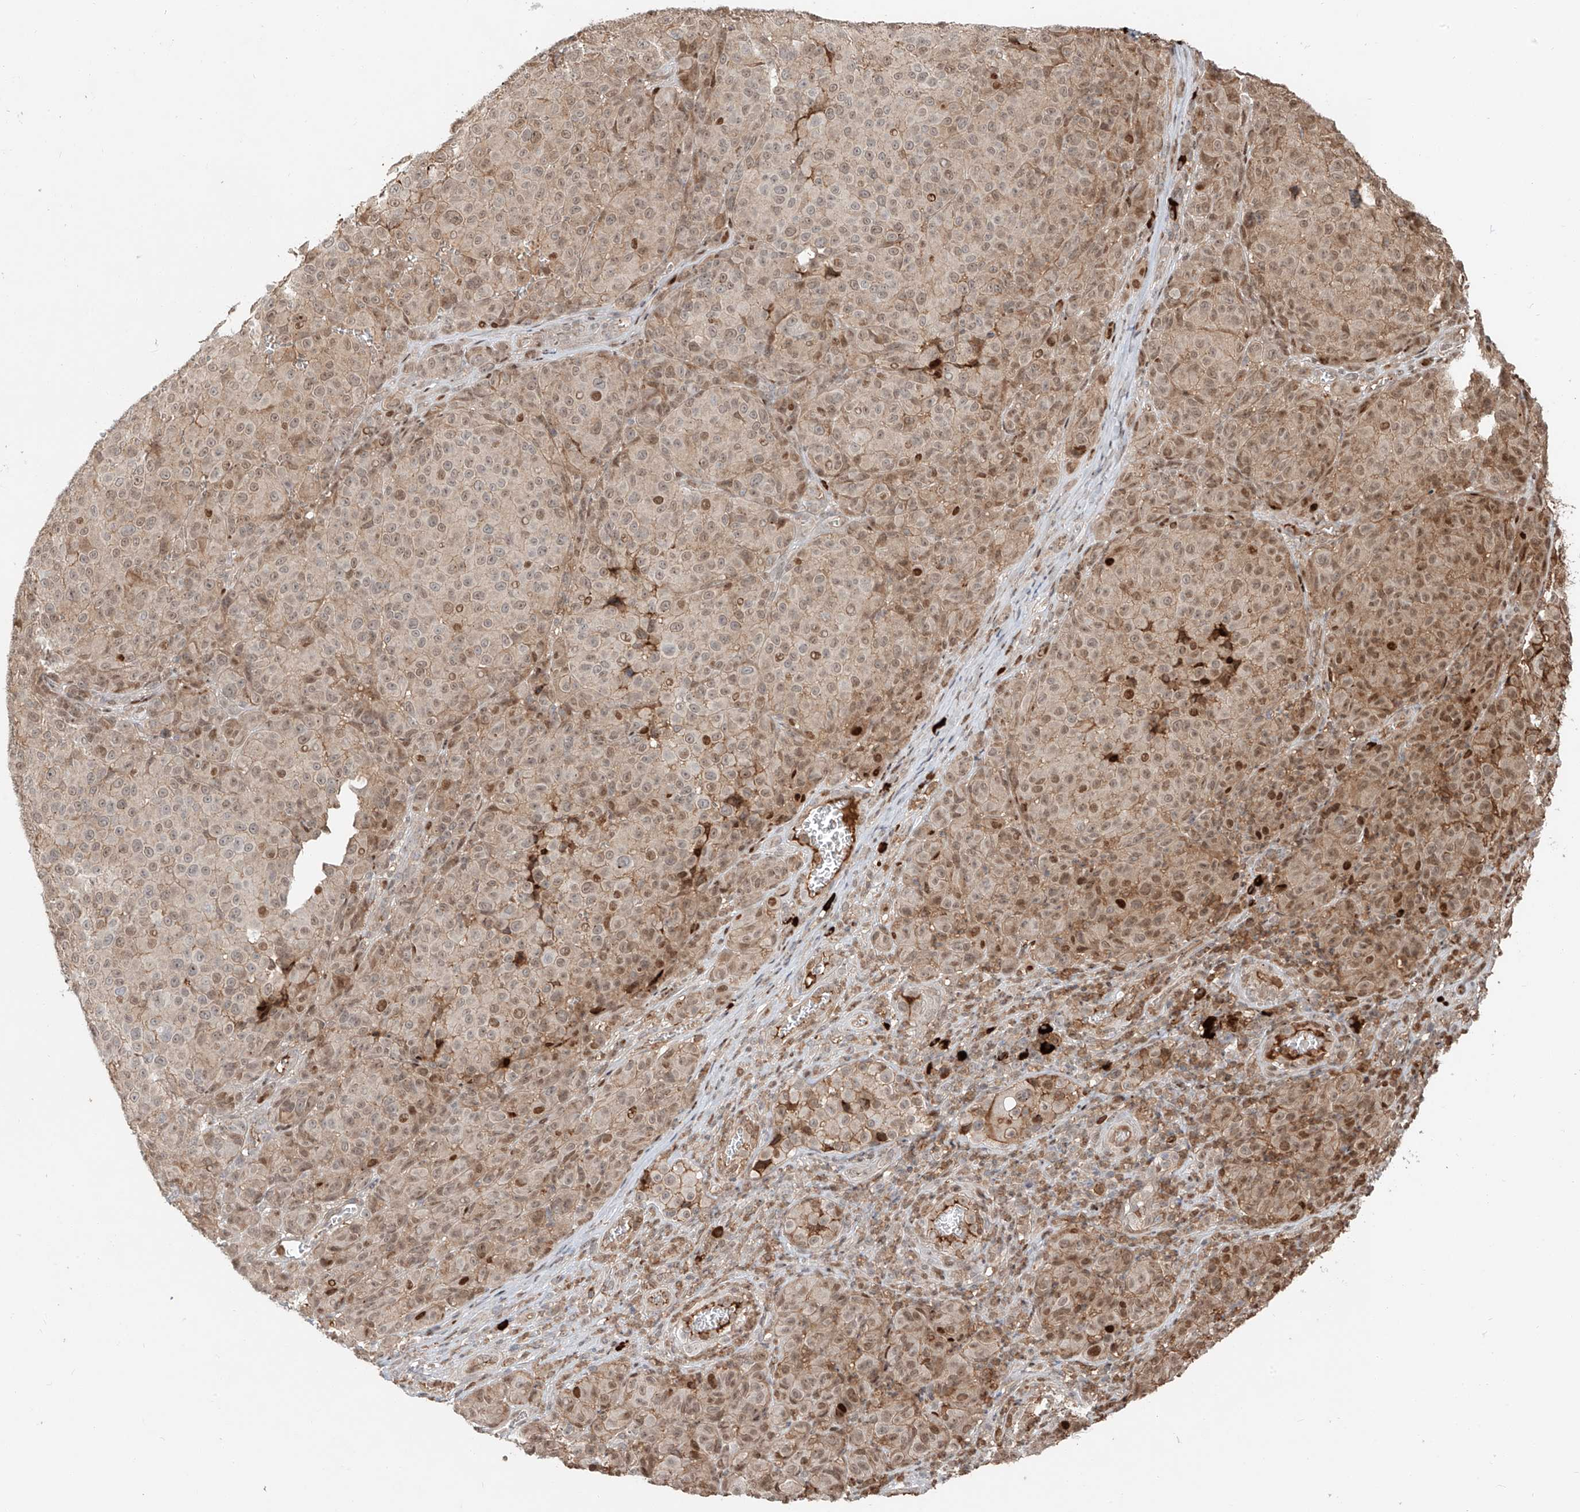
{"staining": {"intensity": "moderate", "quantity": "25%-75%", "location": "cytoplasmic/membranous,nuclear"}, "tissue": "melanoma", "cell_type": "Tumor cells", "image_type": "cancer", "snomed": [{"axis": "morphology", "description": "Malignant melanoma, NOS"}, {"axis": "topography", "description": "Skin"}], "caption": "Tumor cells reveal medium levels of moderate cytoplasmic/membranous and nuclear staining in about 25%-75% of cells in human melanoma. The staining was performed using DAB, with brown indicating positive protein expression. Nuclei are stained blue with hematoxylin.", "gene": "CEP162", "patient": {"sex": "male", "age": 73}}